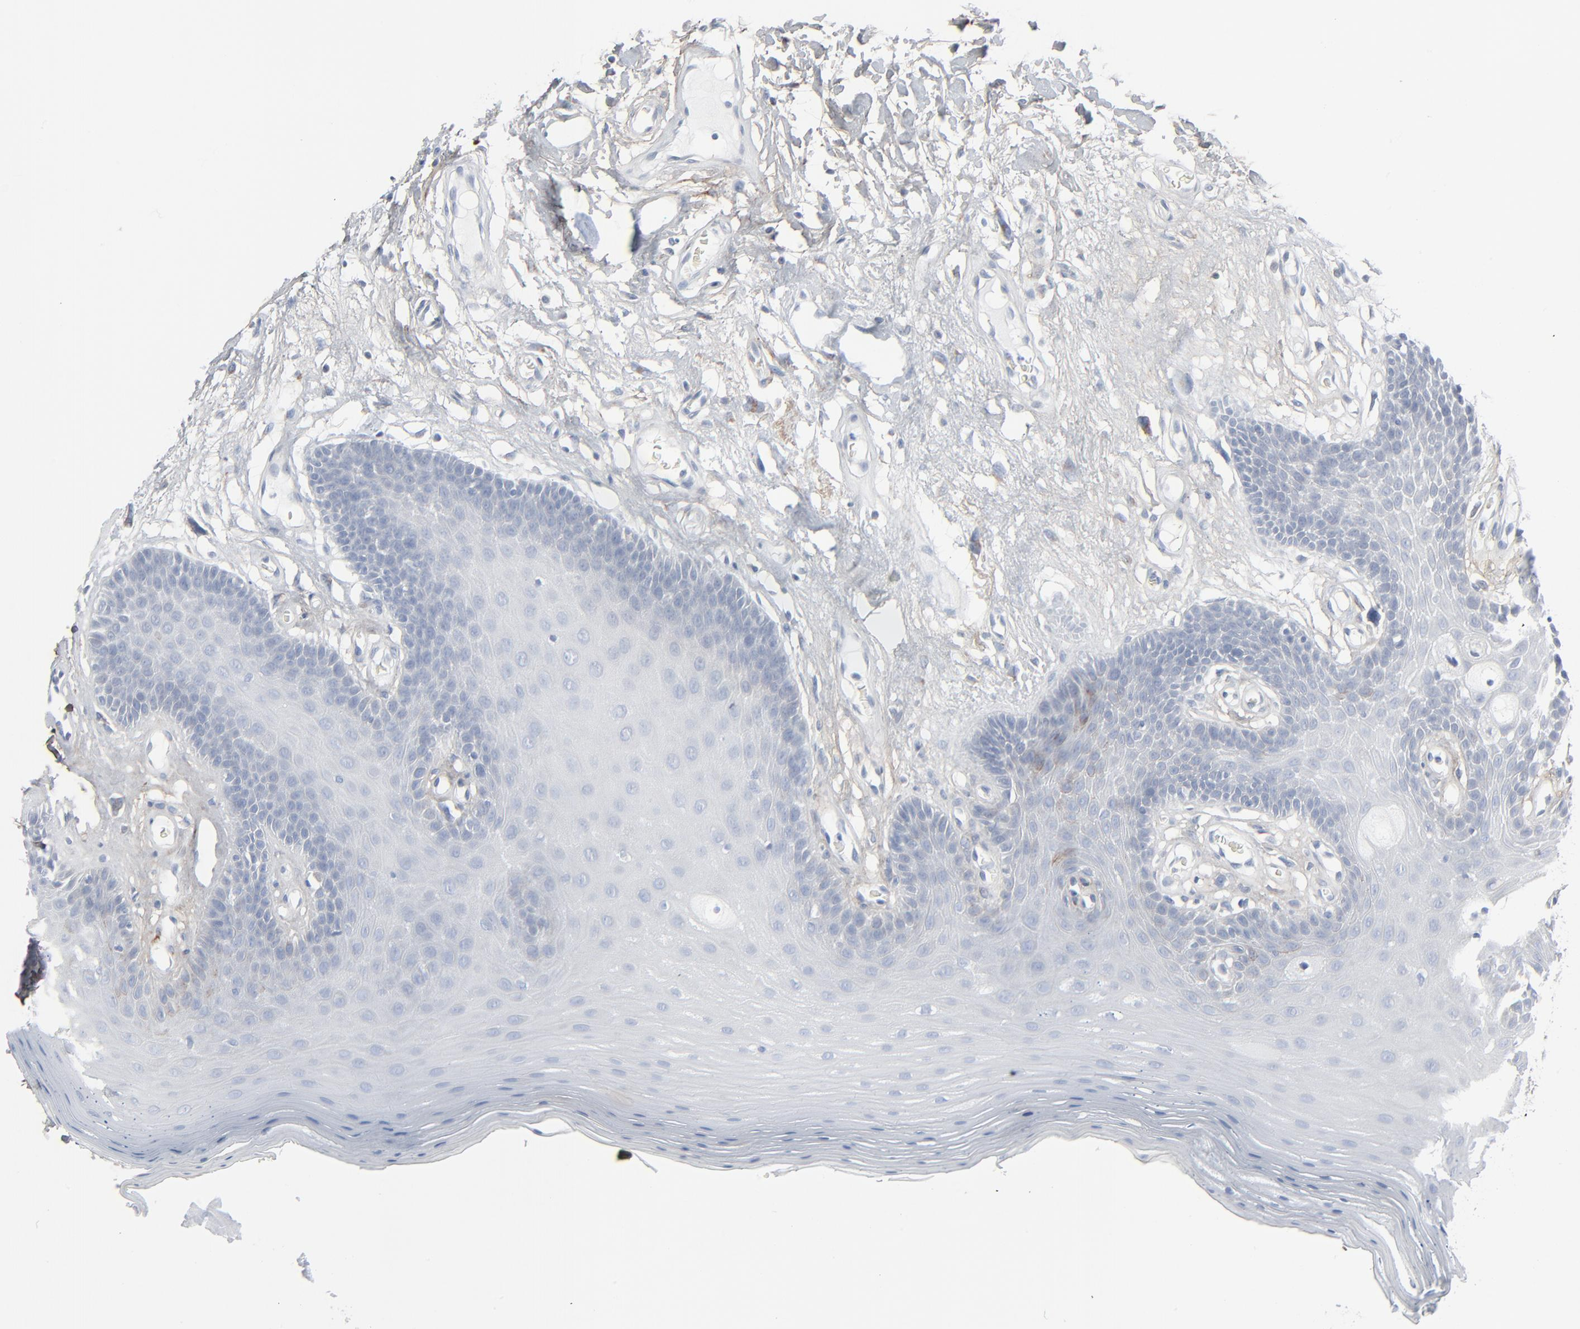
{"staining": {"intensity": "negative", "quantity": "none", "location": "none"}, "tissue": "oral mucosa", "cell_type": "Squamous epithelial cells", "image_type": "normal", "snomed": [{"axis": "morphology", "description": "Normal tissue, NOS"}, {"axis": "morphology", "description": "Squamous cell carcinoma, NOS"}, {"axis": "topography", "description": "Skeletal muscle"}, {"axis": "topography", "description": "Oral tissue"}, {"axis": "topography", "description": "Head-Neck"}], "caption": "Squamous epithelial cells are negative for brown protein staining in normal oral mucosa. (Immunohistochemistry, brightfield microscopy, high magnification).", "gene": "BGN", "patient": {"sex": "male", "age": 71}}